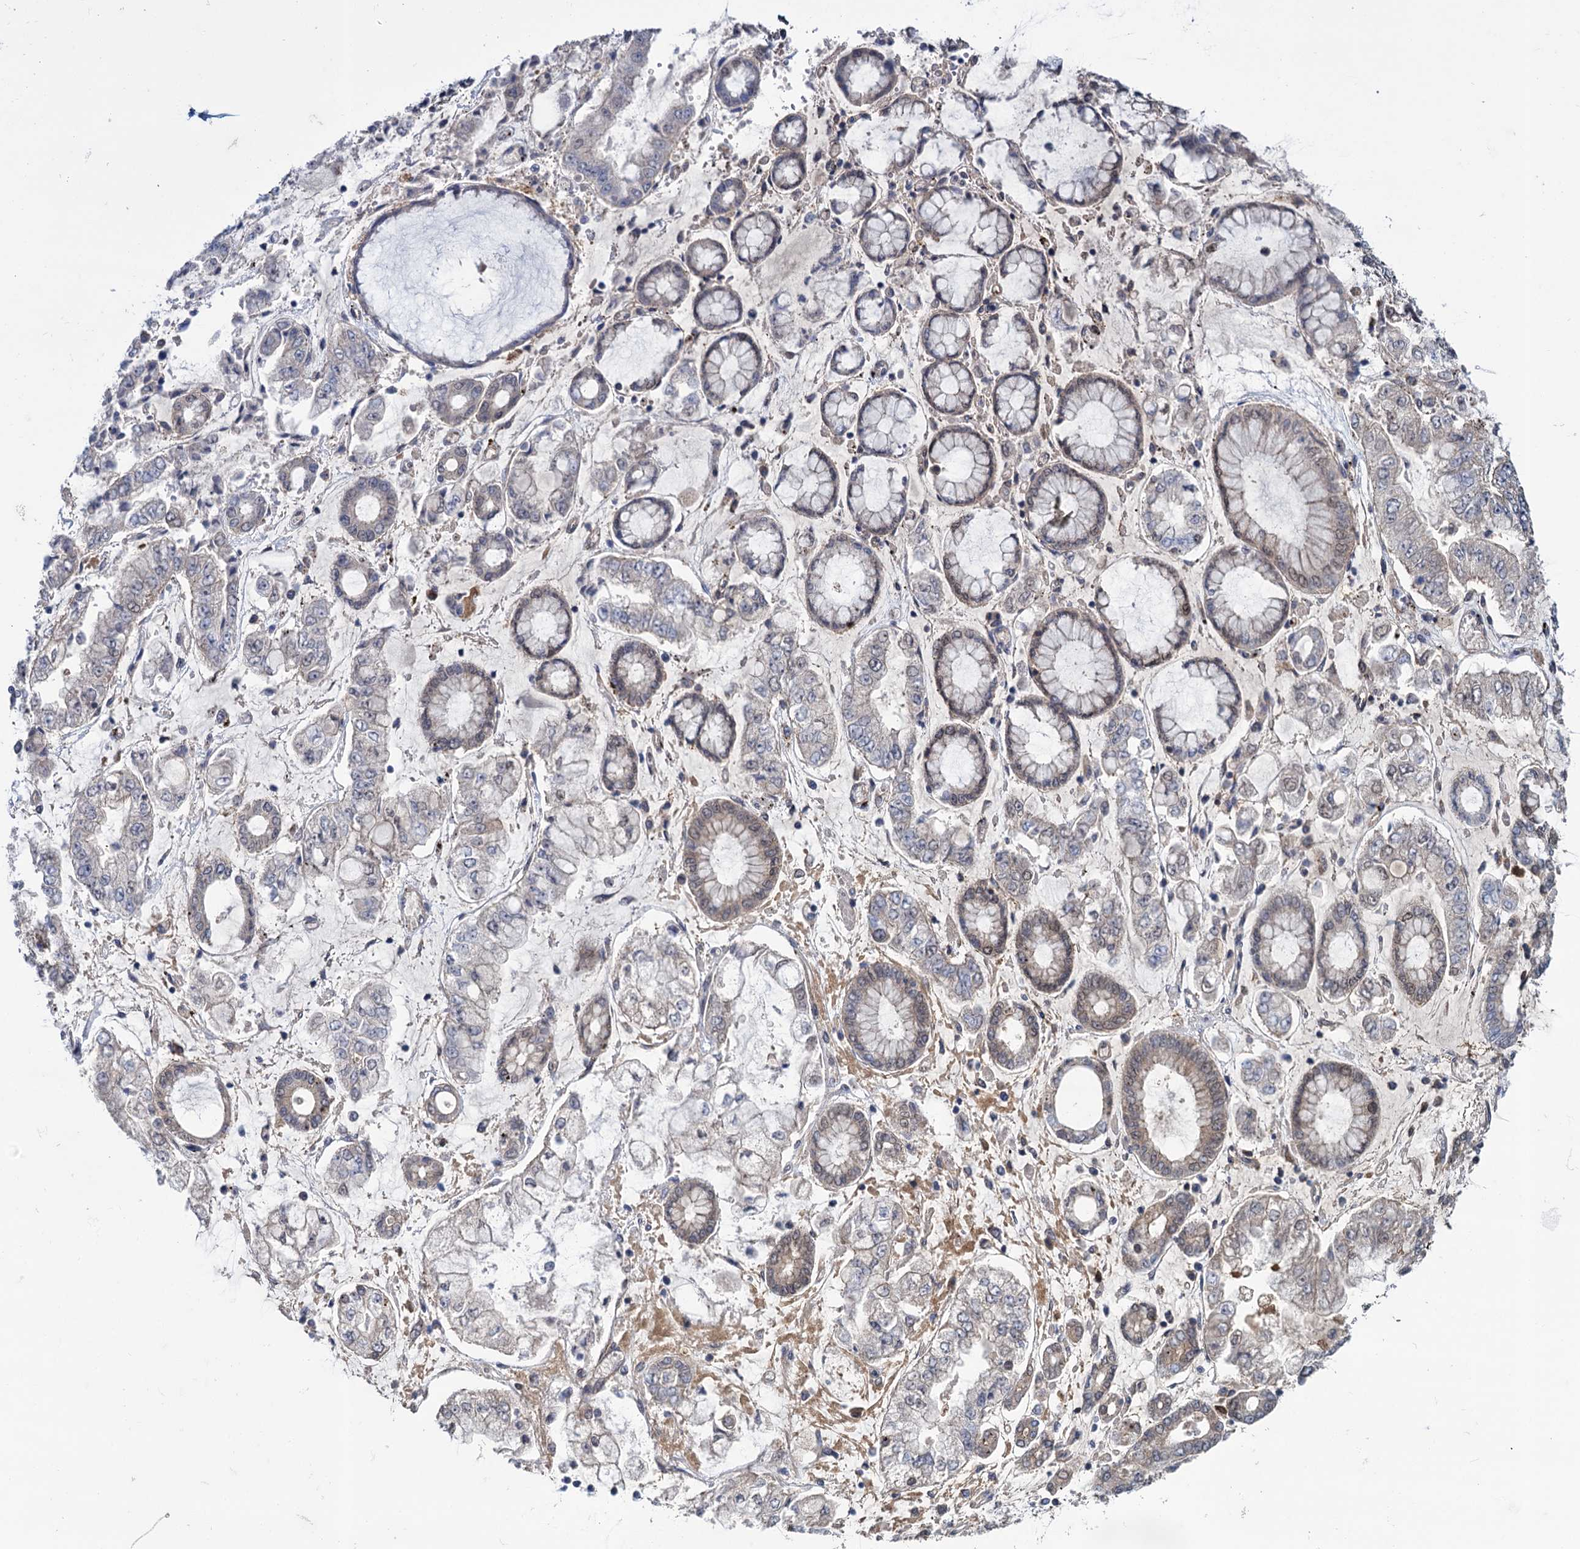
{"staining": {"intensity": "negative", "quantity": "none", "location": "none"}, "tissue": "stomach cancer", "cell_type": "Tumor cells", "image_type": "cancer", "snomed": [{"axis": "morphology", "description": "Adenocarcinoma, NOS"}, {"axis": "topography", "description": "Stomach"}], "caption": "Immunohistochemistry image of stomach cancer stained for a protein (brown), which demonstrates no positivity in tumor cells. (DAB IHC, high magnification).", "gene": "GLO1", "patient": {"sex": "male", "age": 76}}